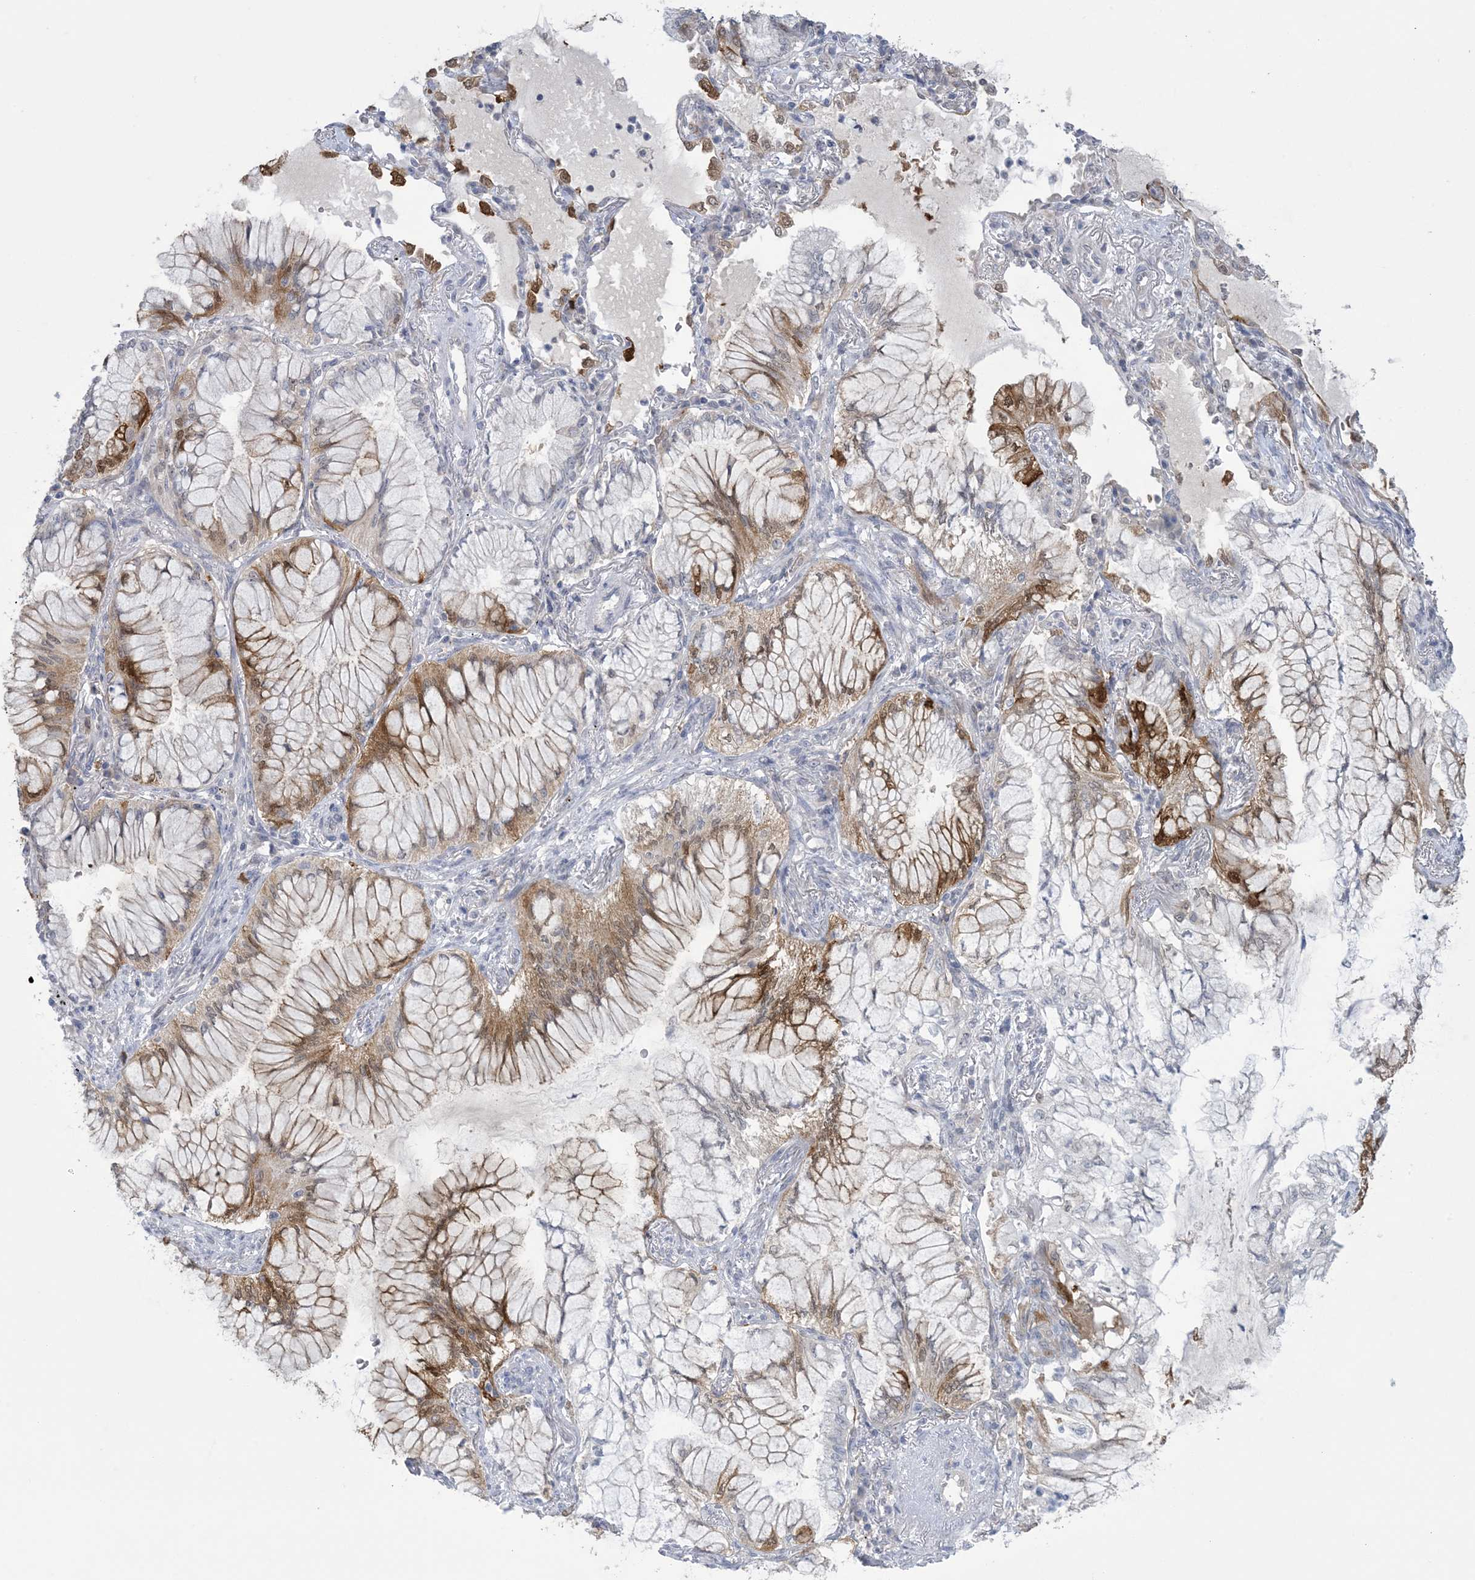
{"staining": {"intensity": "moderate", "quantity": "25%-75%", "location": "cytoplasmic/membranous,nuclear"}, "tissue": "lung cancer", "cell_type": "Tumor cells", "image_type": "cancer", "snomed": [{"axis": "morphology", "description": "Adenocarcinoma, NOS"}, {"axis": "topography", "description": "Lung"}], "caption": "Moderate cytoplasmic/membranous and nuclear positivity for a protein is appreciated in about 25%-75% of tumor cells of lung cancer using IHC.", "gene": "HMGCS1", "patient": {"sex": "female", "age": 70}}